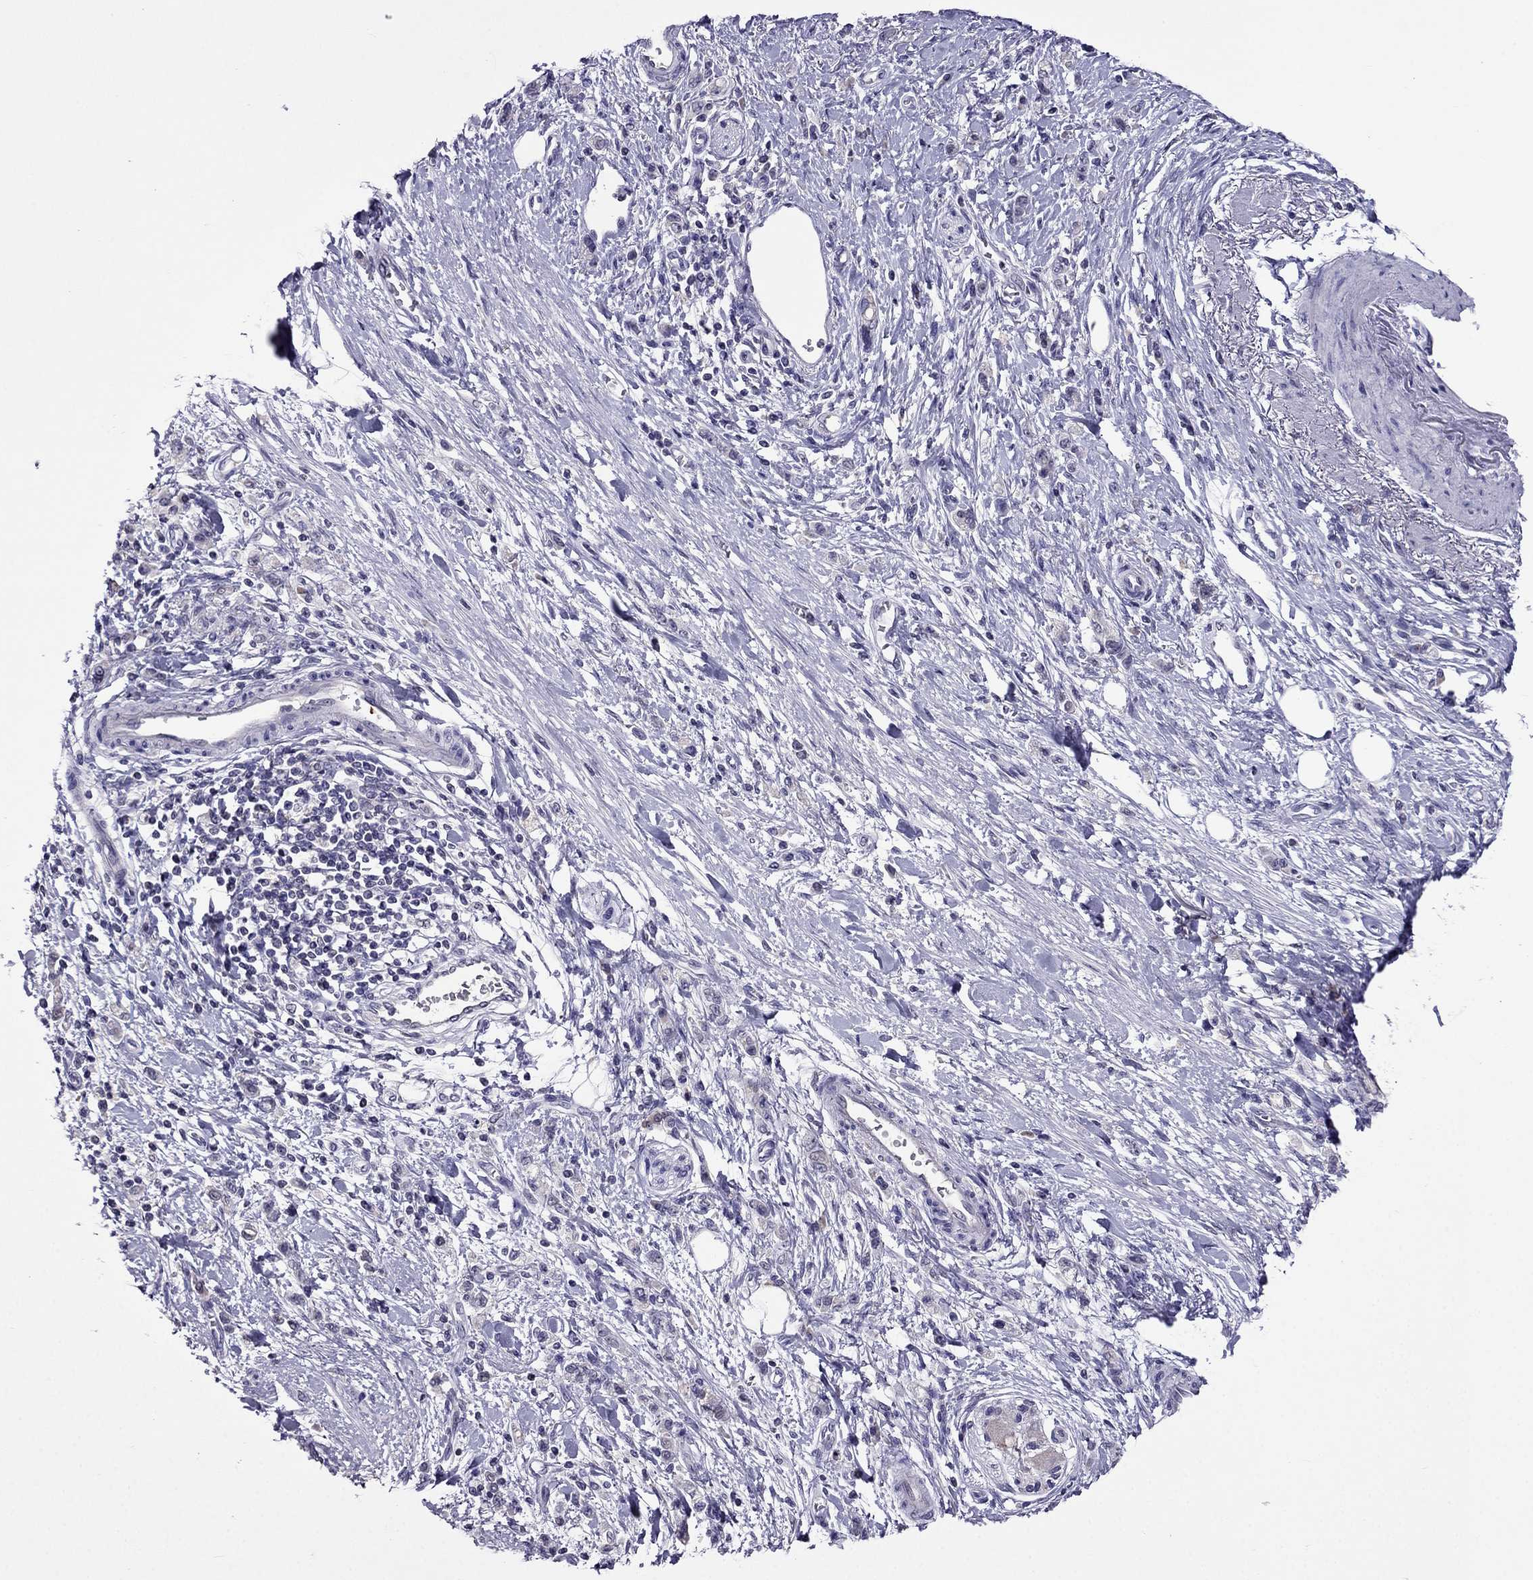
{"staining": {"intensity": "negative", "quantity": "none", "location": "none"}, "tissue": "stomach cancer", "cell_type": "Tumor cells", "image_type": "cancer", "snomed": [{"axis": "morphology", "description": "Adenocarcinoma, NOS"}, {"axis": "topography", "description": "Stomach"}], "caption": "The histopathology image displays no significant positivity in tumor cells of adenocarcinoma (stomach).", "gene": "SPTBN4", "patient": {"sex": "male", "age": 77}}